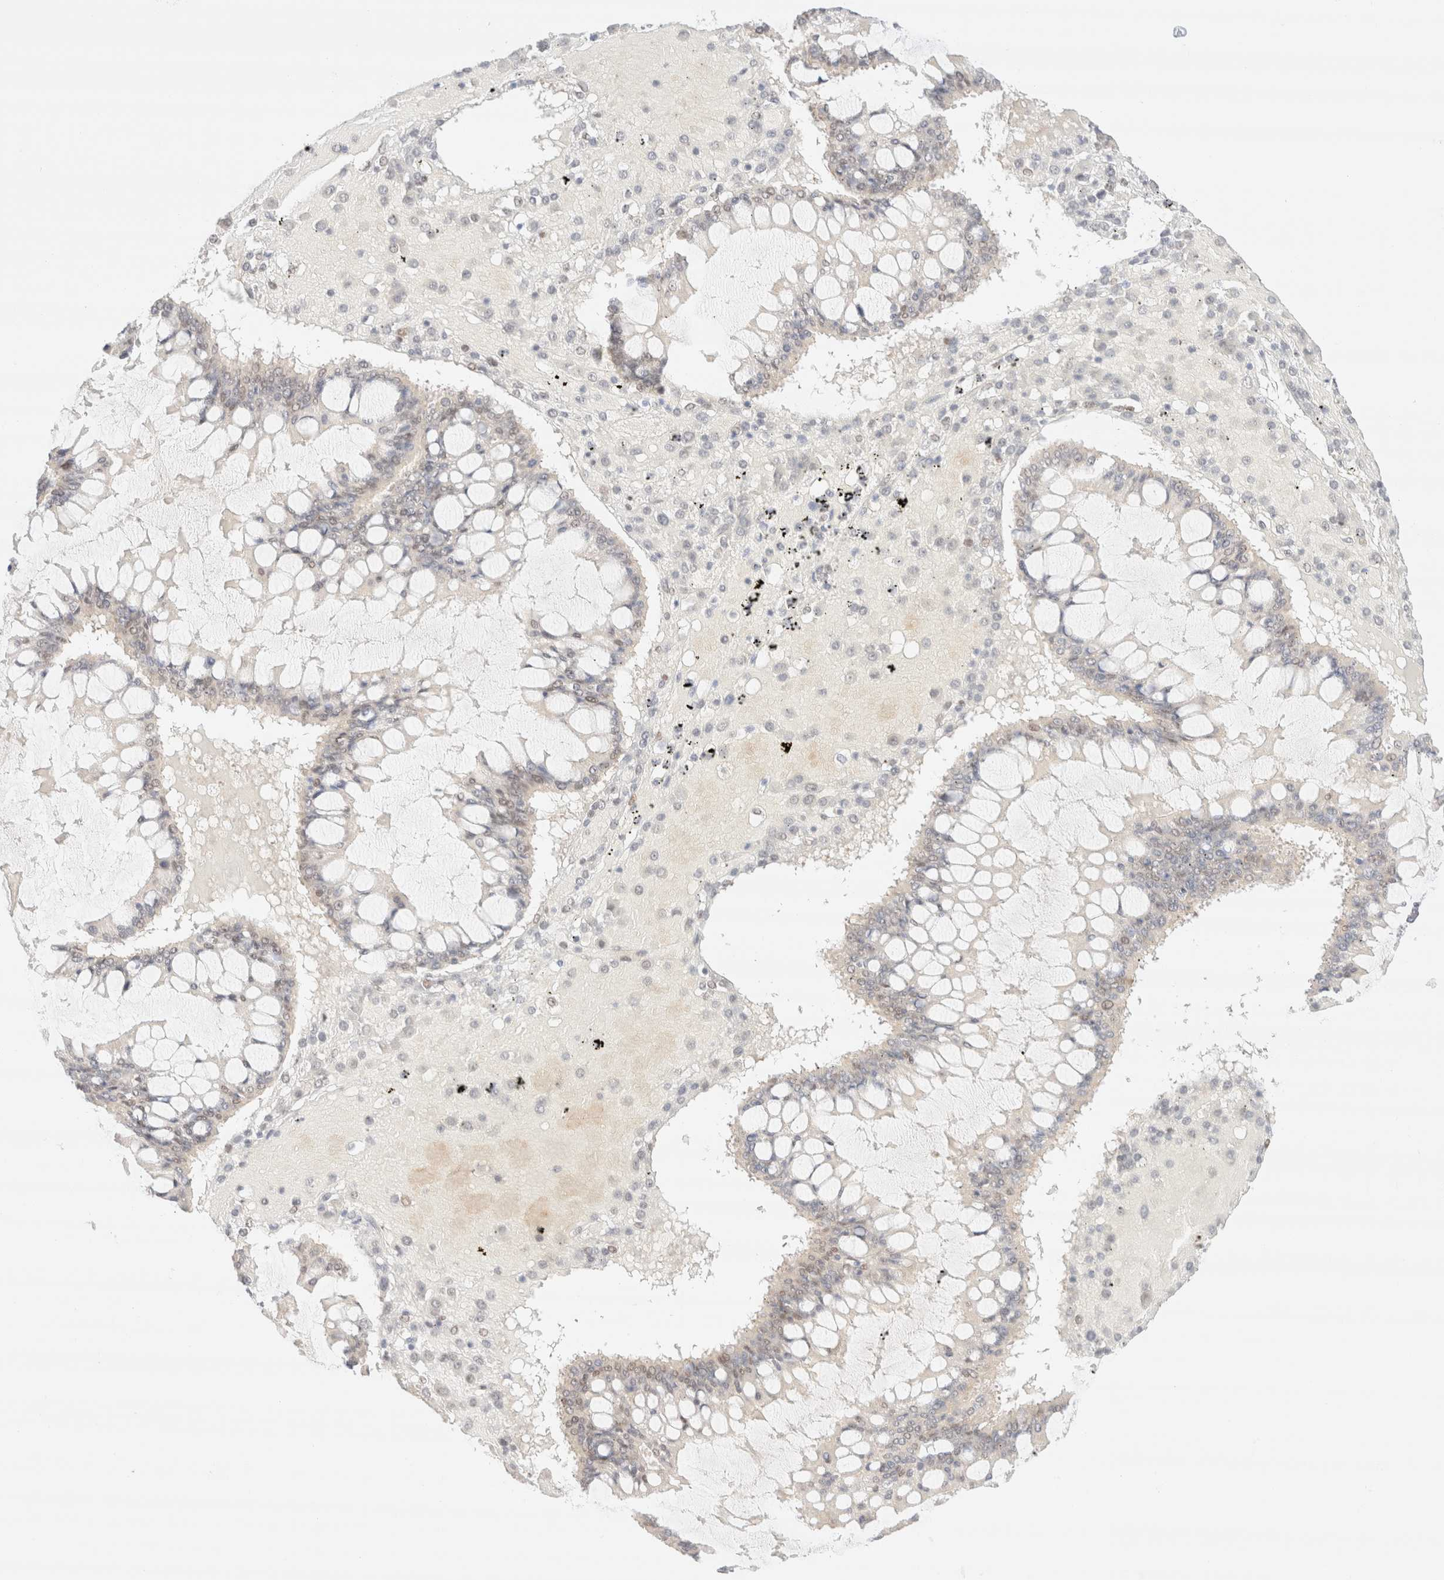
{"staining": {"intensity": "weak", "quantity": "<25%", "location": "nuclear"}, "tissue": "ovarian cancer", "cell_type": "Tumor cells", "image_type": "cancer", "snomed": [{"axis": "morphology", "description": "Cystadenocarcinoma, mucinous, NOS"}, {"axis": "topography", "description": "Ovary"}], "caption": "Tumor cells are negative for brown protein staining in ovarian cancer (mucinous cystadenocarcinoma).", "gene": "CIC", "patient": {"sex": "female", "age": 73}}